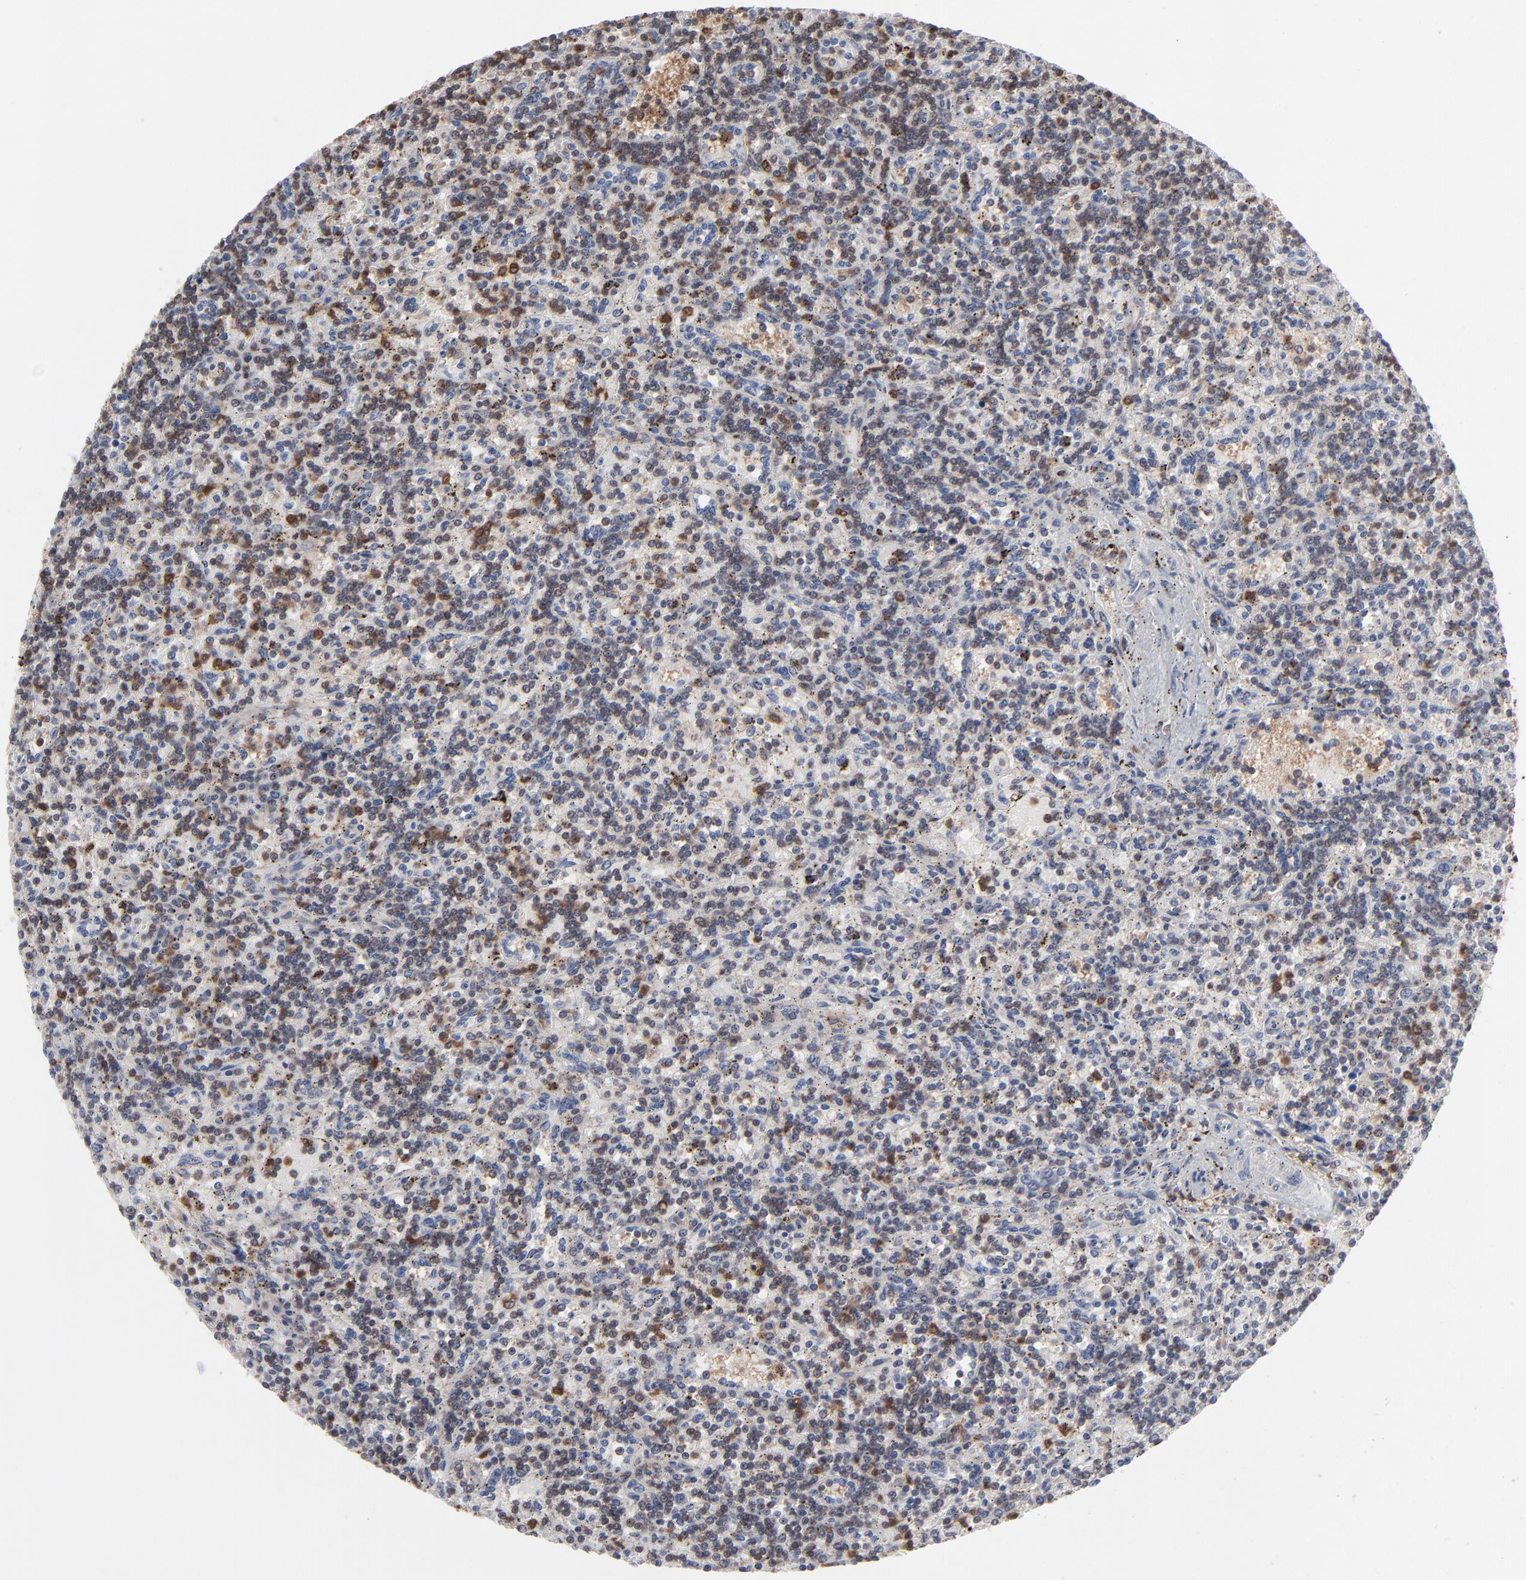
{"staining": {"intensity": "moderate", "quantity": "<25%", "location": "cytoplasmic/membranous"}, "tissue": "lymphoma", "cell_type": "Tumor cells", "image_type": "cancer", "snomed": [{"axis": "morphology", "description": "Malignant lymphoma, non-Hodgkin's type, Low grade"}, {"axis": "topography", "description": "Spleen"}], "caption": "IHC staining of low-grade malignant lymphoma, non-Hodgkin's type, which shows low levels of moderate cytoplasmic/membranous staining in approximately <25% of tumor cells indicating moderate cytoplasmic/membranous protein positivity. The staining was performed using DAB (3,3'-diaminobenzidine) (brown) for protein detection and nuclei were counterstained in hematoxylin (blue).", "gene": "MAP2K1", "patient": {"sex": "male", "age": 73}}